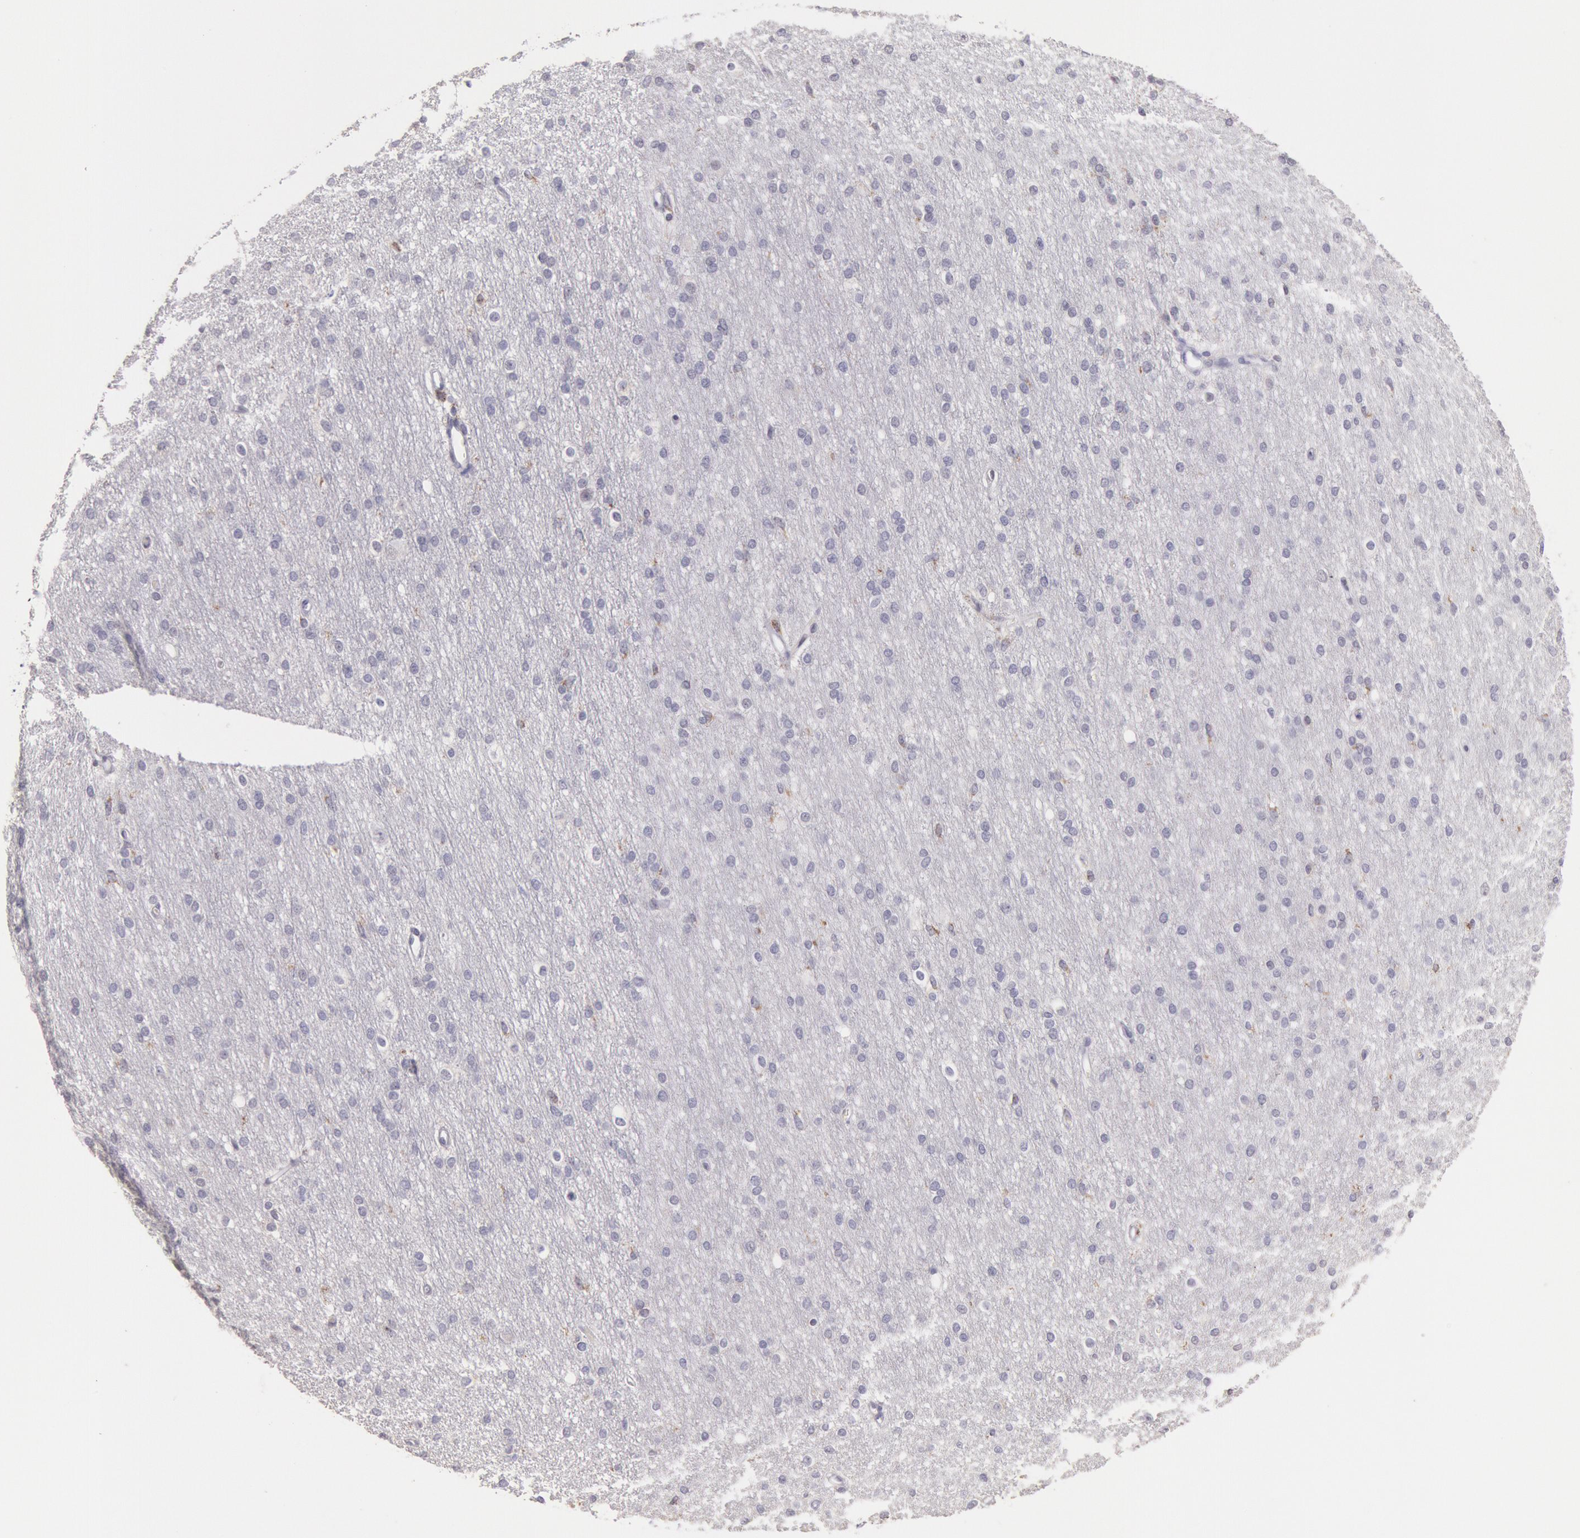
{"staining": {"intensity": "weak", "quantity": "25%-75%", "location": "cytoplasmic/membranous"}, "tissue": "cerebral cortex", "cell_type": "Endothelial cells", "image_type": "normal", "snomed": [{"axis": "morphology", "description": "Normal tissue, NOS"}, {"axis": "morphology", "description": "Inflammation, NOS"}, {"axis": "topography", "description": "Cerebral cortex"}], "caption": "Cerebral cortex stained with IHC shows weak cytoplasmic/membranous expression in about 25%-75% of endothelial cells.", "gene": "FRMD6", "patient": {"sex": "male", "age": 6}}